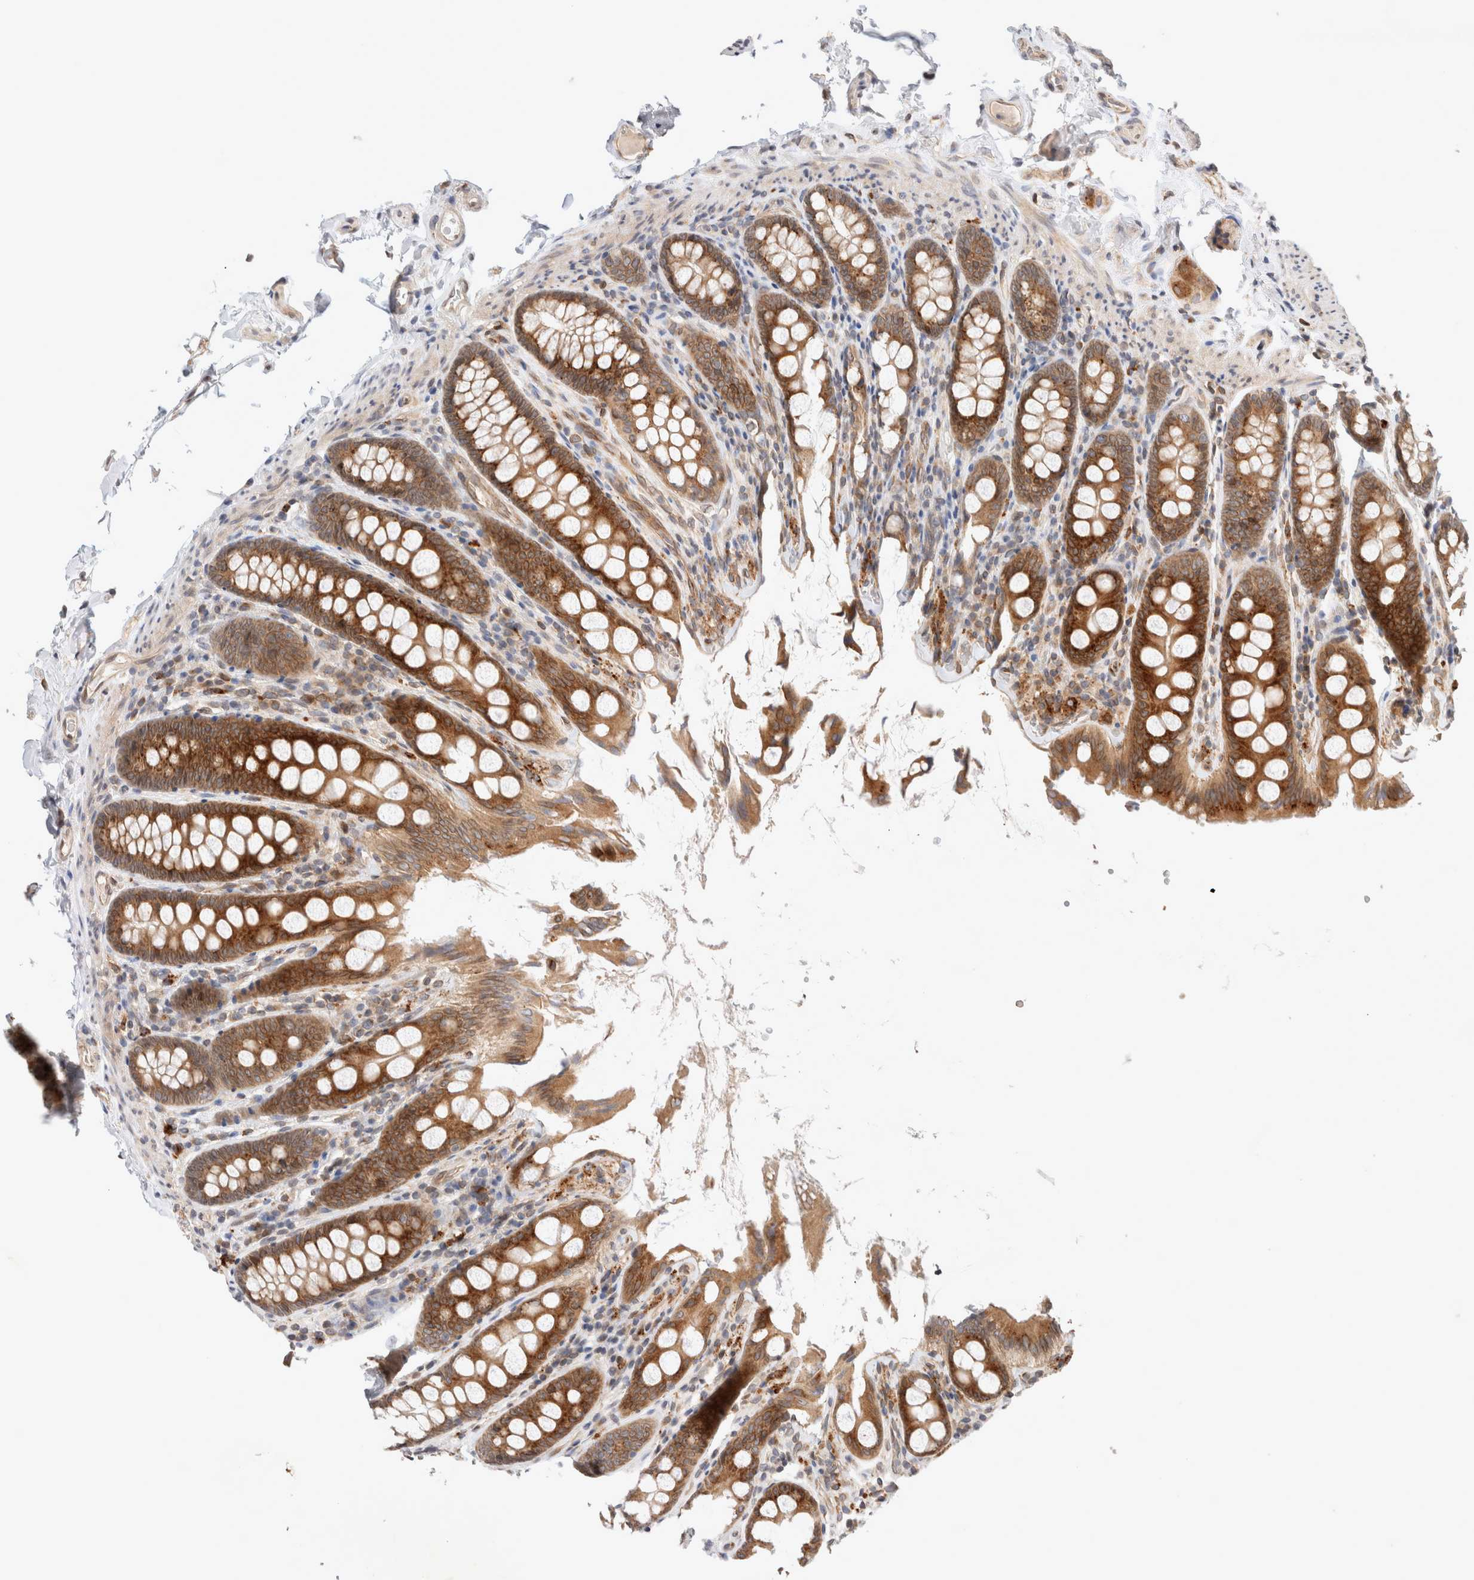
{"staining": {"intensity": "moderate", "quantity": ">75%", "location": "cytoplasmic/membranous"}, "tissue": "colon", "cell_type": "Endothelial cells", "image_type": "normal", "snomed": [{"axis": "morphology", "description": "Normal tissue, NOS"}, {"axis": "topography", "description": "Colon"}, {"axis": "topography", "description": "Peripheral nerve tissue"}], "caption": "IHC (DAB (3,3'-diaminobenzidine)) staining of benign human colon shows moderate cytoplasmic/membranous protein staining in approximately >75% of endothelial cells.", "gene": "GCN1", "patient": {"sex": "female", "age": 61}}